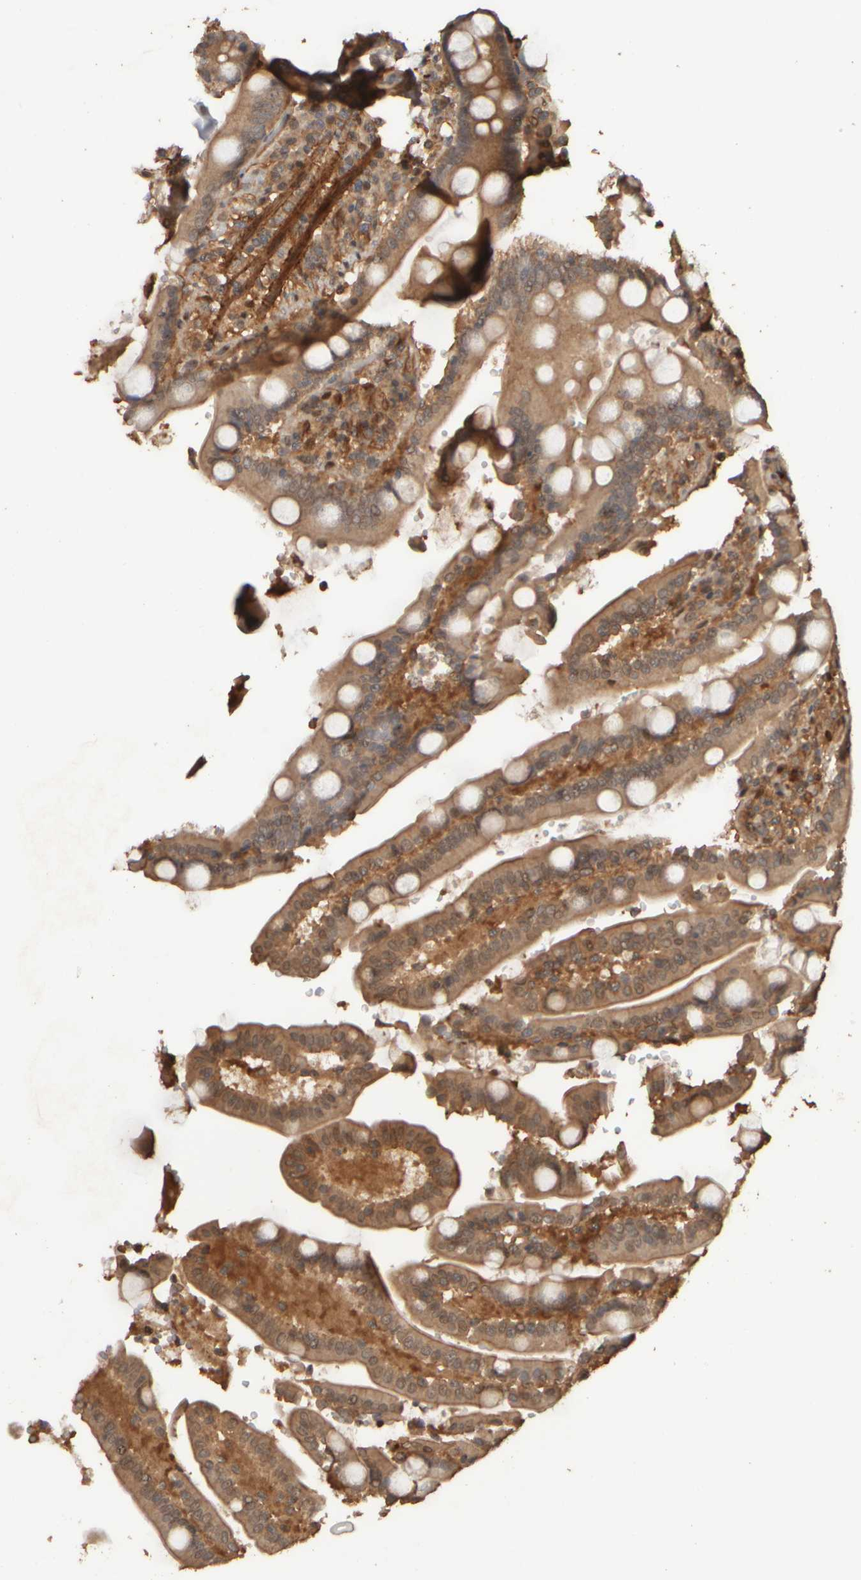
{"staining": {"intensity": "moderate", "quantity": ">75%", "location": "cytoplasmic/membranous,nuclear"}, "tissue": "duodenum", "cell_type": "Glandular cells", "image_type": "normal", "snomed": [{"axis": "morphology", "description": "Normal tissue, NOS"}, {"axis": "topography", "description": "Small intestine, NOS"}], "caption": "Duodenum stained for a protein (brown) shows moderate cytoplasmic/membranous,nuclear positive positivity in approximately >75% of glandular cells.", "gene": "SPHK1", "patient": {"sex": "female", "age": 71}}